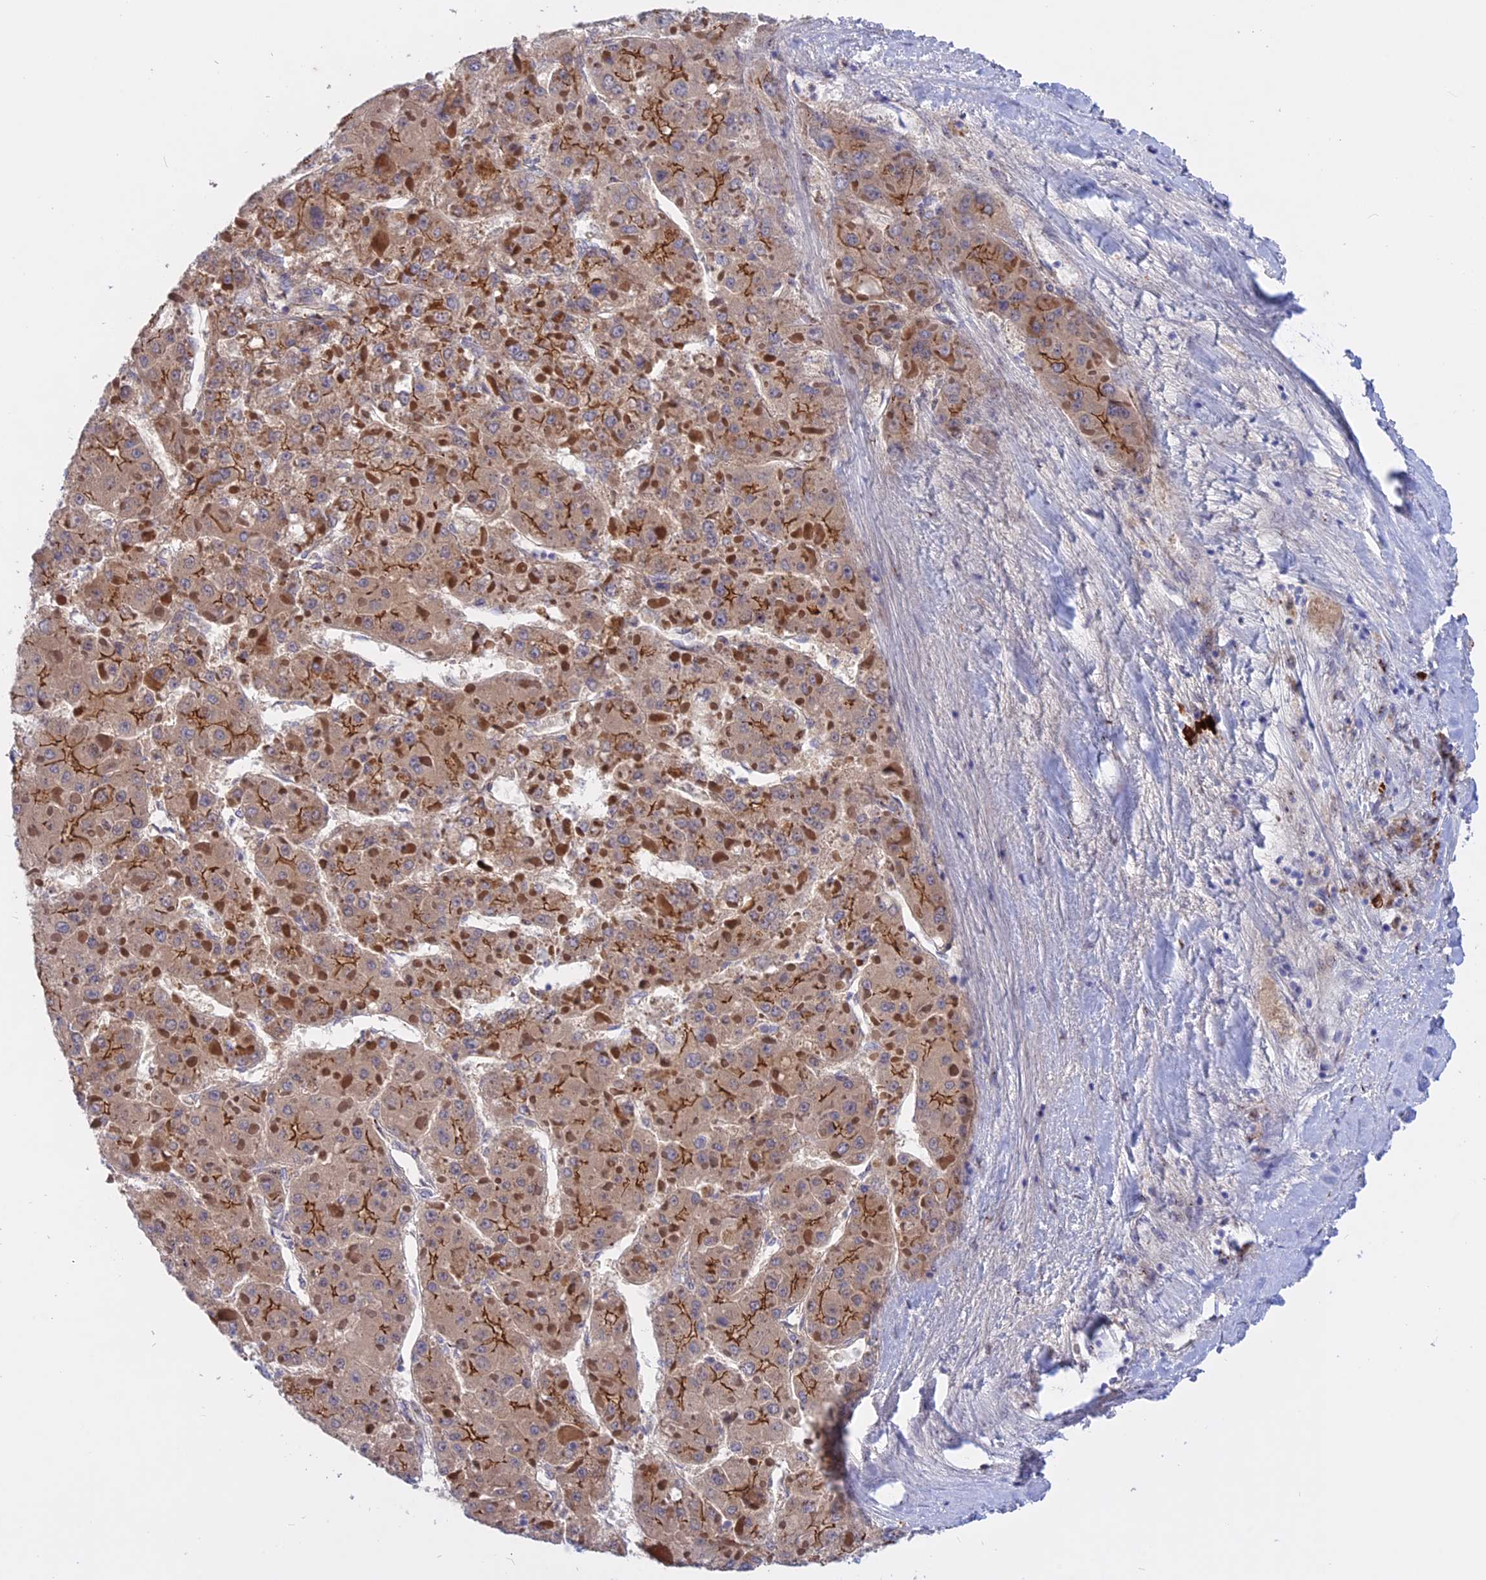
{"staining": {"intensity": "moderate", "quantity": ">75%", "location": "cytoplasmic/membranous"}, "tissue": "liver cancer", "cell_type": "Tumor cells", "image_type": "cancer", "snomed": [{"axis": "morphology", "description": "Carcinoma, Hepatocellular, NOS"}, {"axis": "topography", "description": "Liver"}], "caption": "High-magnification brightfield microscopy of liver hepatocellular carcinoma stained with DAB (brown) and counterstained with hematoxylin (blue). tumor cells exhibit moderate cytoplasmic/membranous expression is present in approximately>75% of cells.", "gene": "GK5", "patient": {"sex": "female", "age": 73}}